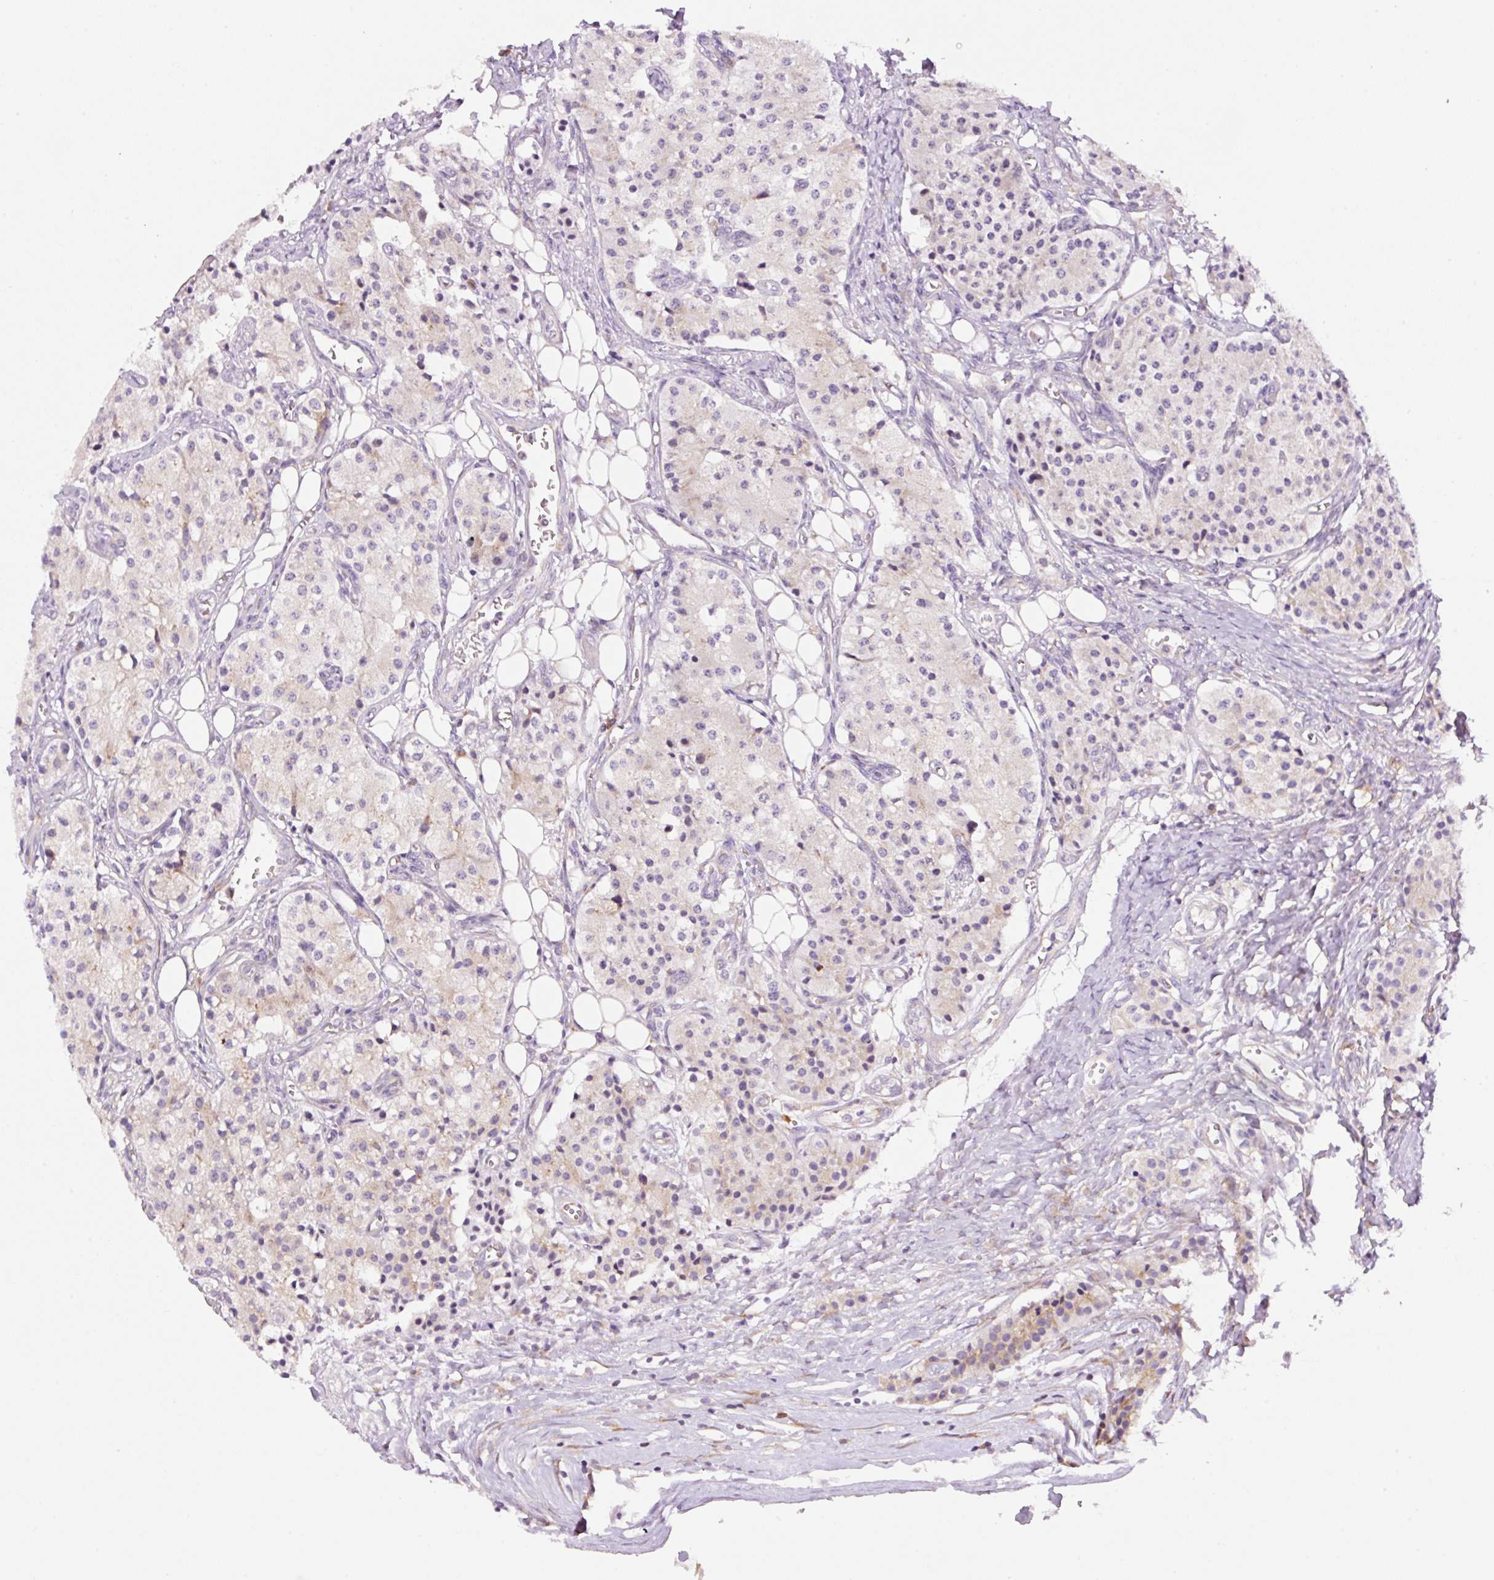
{"staining": {"intensity": "negative", "quantity": "none", "location": "none"}, "tissue": "carcinoid", "cell_type": "Tumor cells", "image_type": "cancer", "snomed": [{"axis": "morphology", "description": "Carcinoid, malignant, NOS"}, {"axis": "topography", "description": "Colon"}], "caption": "This is a photomicrograph of IHC staining of malignant carcinoid, which shows no expression in tumor cells.", "gene": "RPL41", "patient": {"sex": "female", "age": 52}}